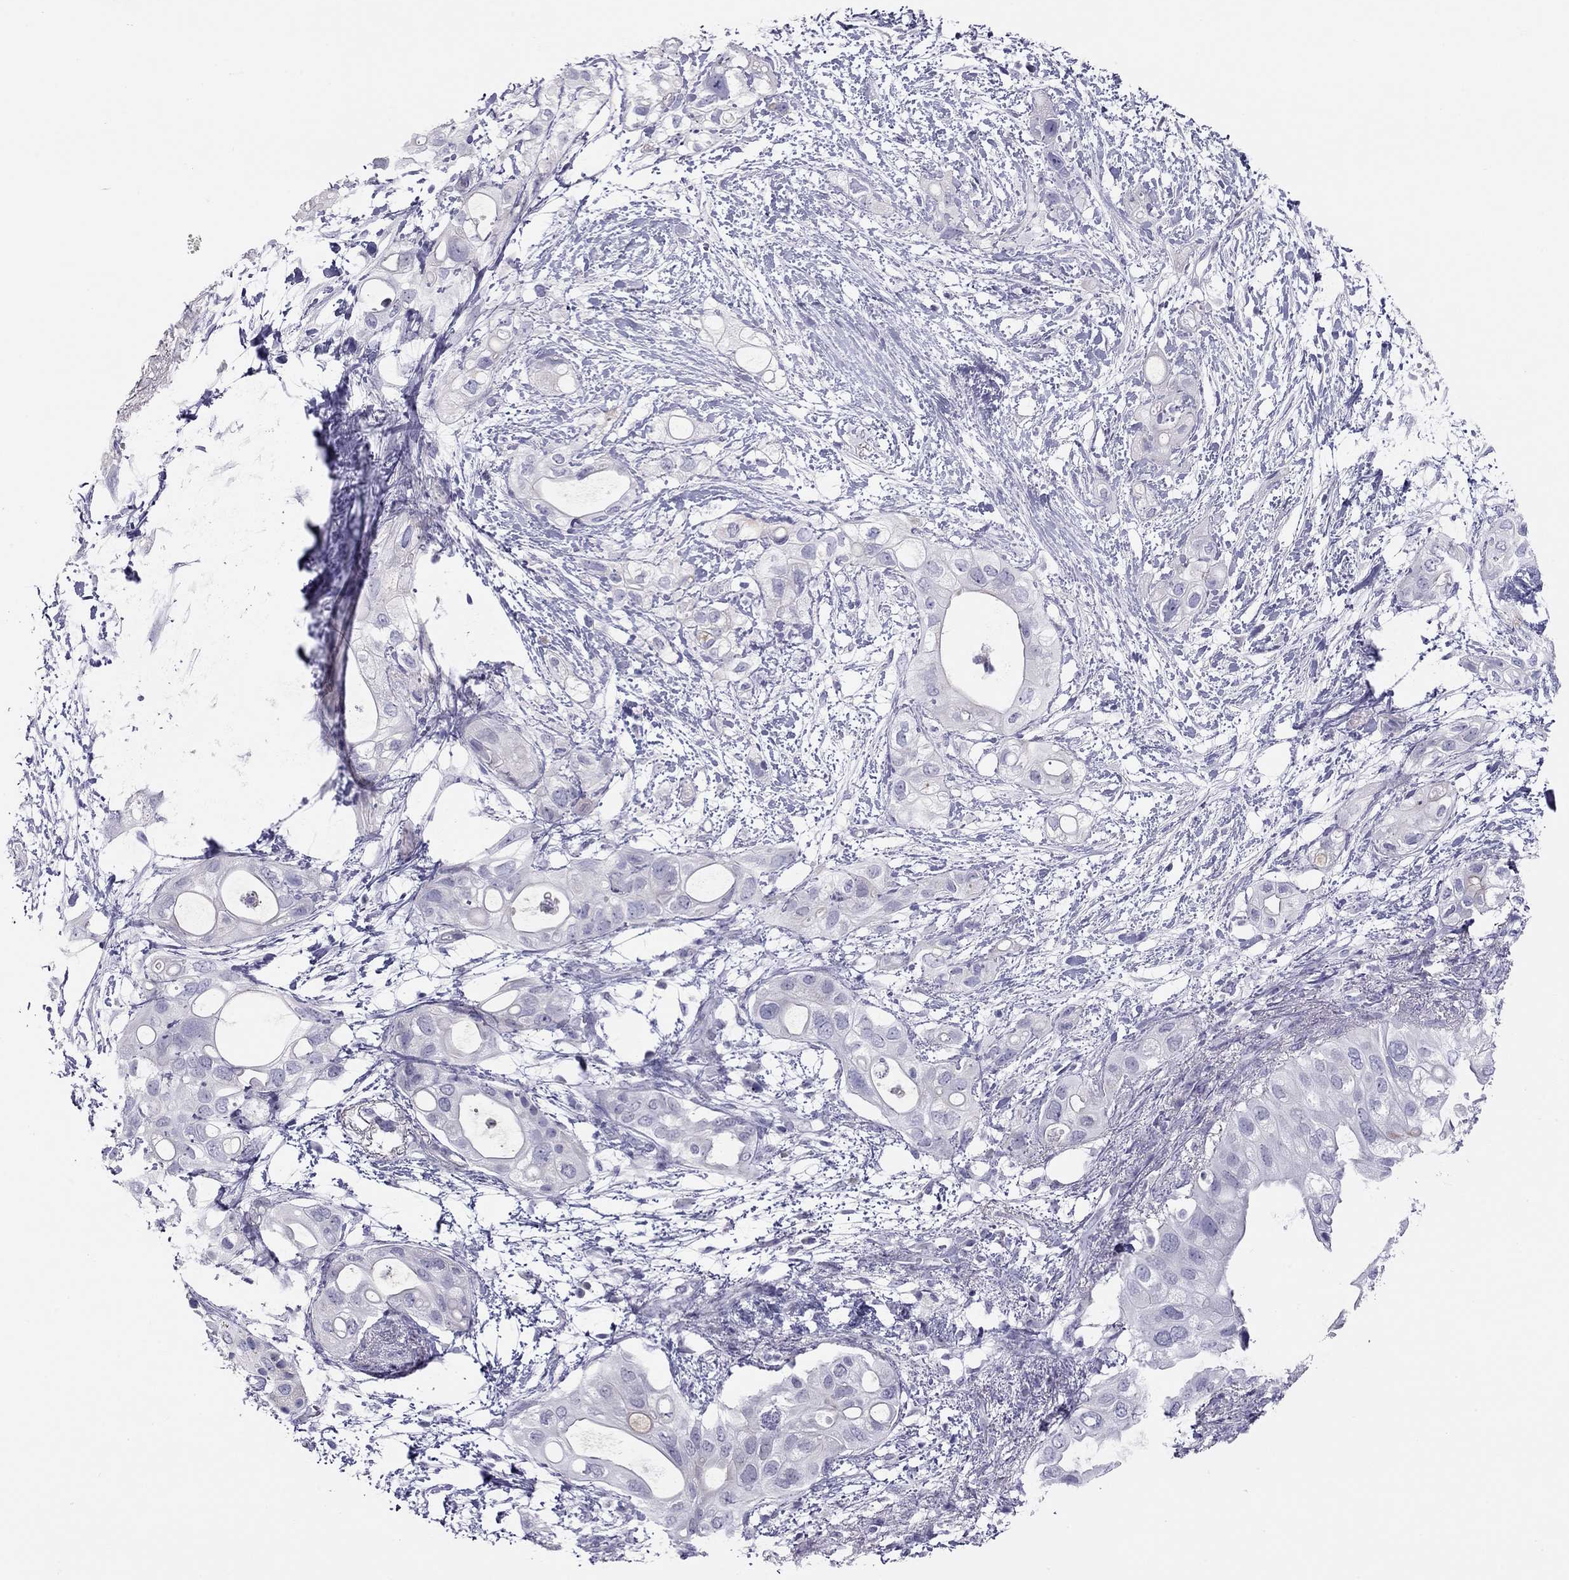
{"staining": {"intensity": "negative", "quantity": "none", "location": "none"}, "tissue": "pancreatic cancer", "cell_type": "Tumor cells", "image_type": "cancer", "snomed": [{"axis": "morphology", "description": "Adenocarcinoma, NOS"}, {"axis": "topography", "description": "Pancreas"}], "caption": "This is a micrograph of IHC staining of pancreatic cancer (adenocarcinoma), which shows no staining in tumor cells.", "gene": "KCNV2", "patient": {"sex": "female", "age": 72}}